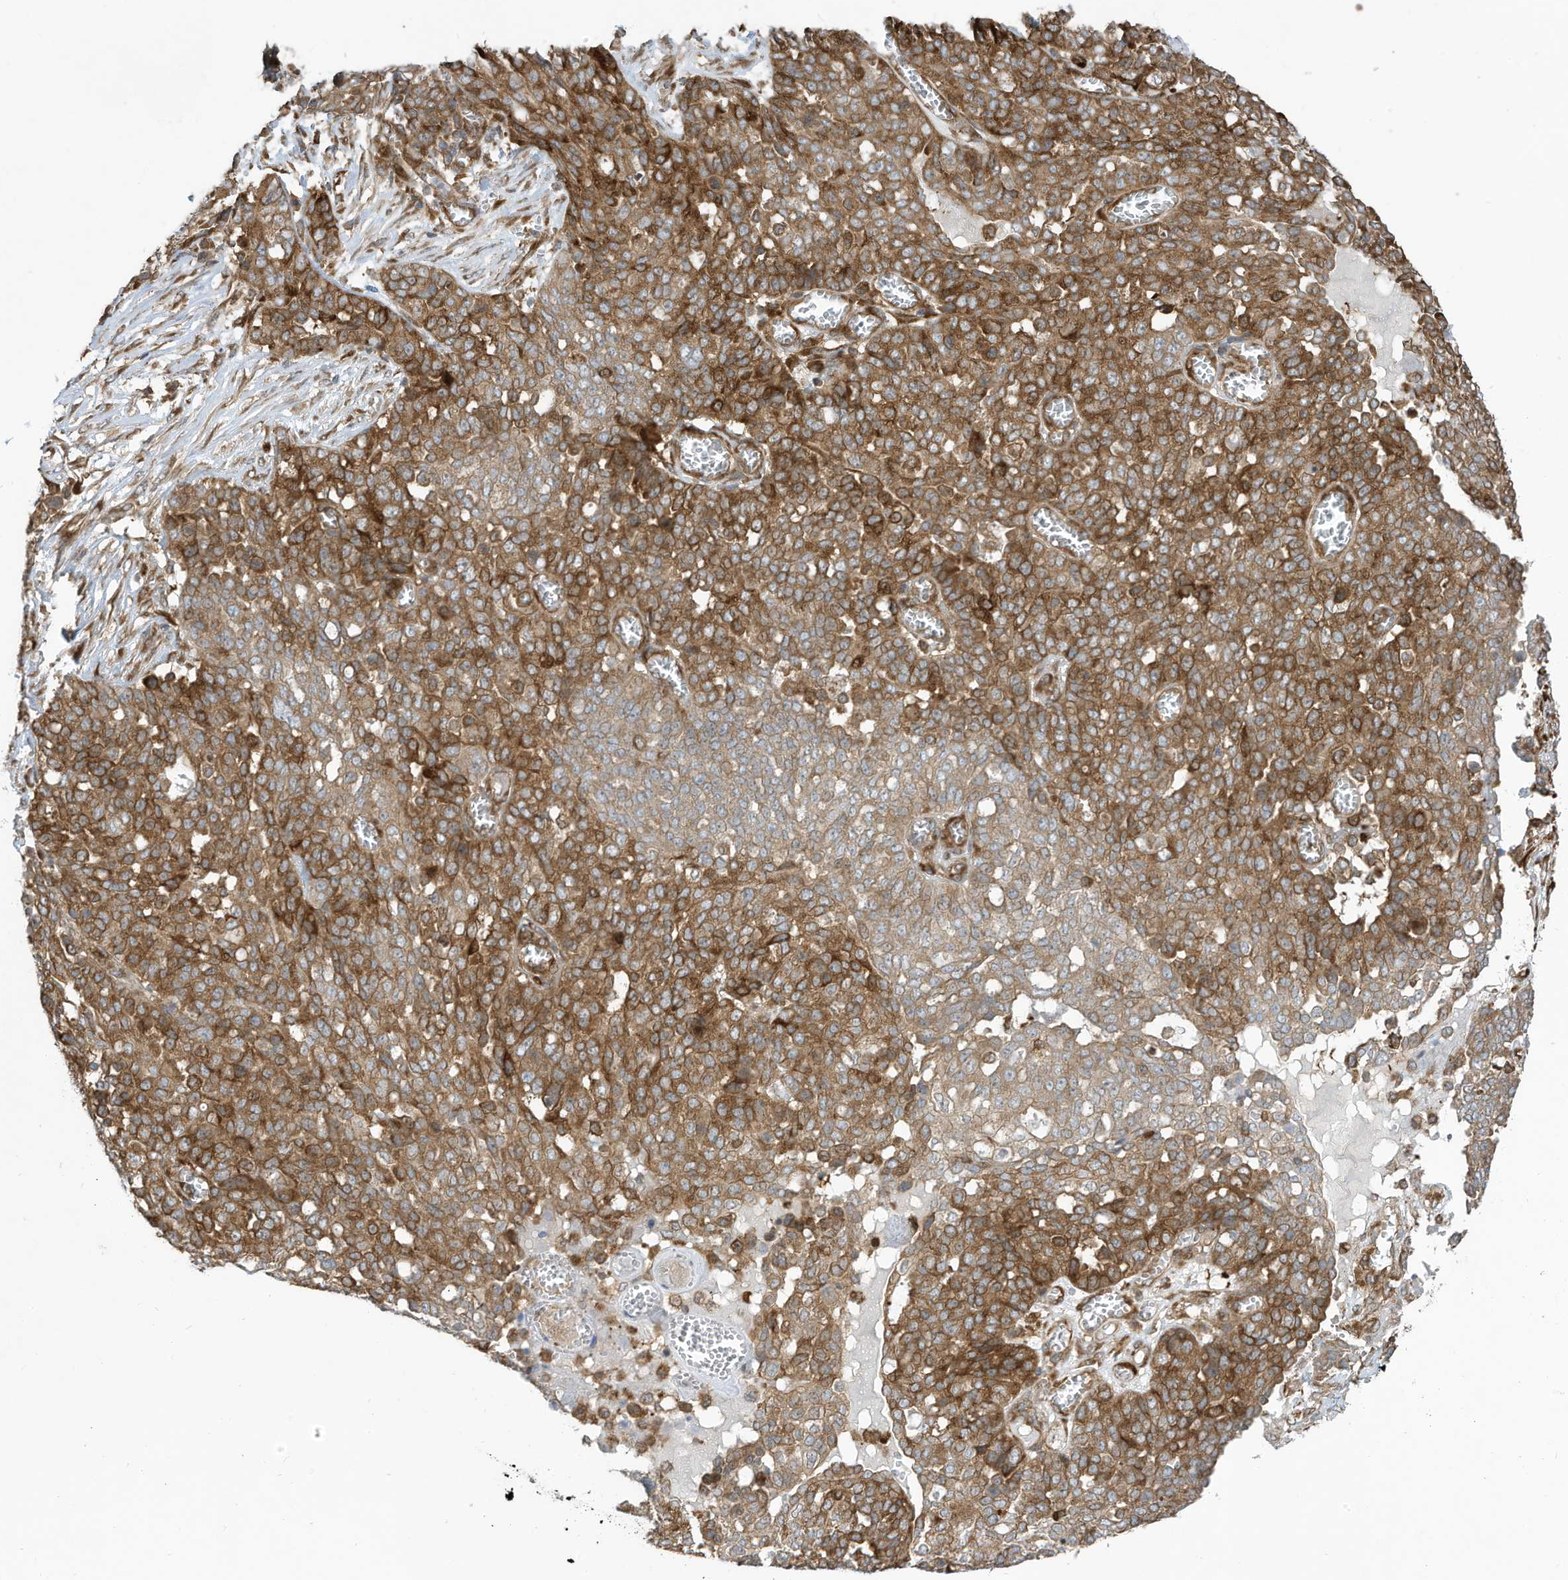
{"staining": {"intensity": "moderate", "quantity": ">75%", "location": "cytoplasmic/membranous"}, "tissue": "ovarian cancer", "cell_type": "Tumor cells", "image_type": "cancer", "snomed": [{"axis": "morphology", "description": "Cystadenocarcinoma, serous, NOS"}, {"axis": "topography", "description": "Soft tissue"}, {"axis": "topography", "description": "Ovary"}], "caption": "Immunohistochemical staining of human serous cystadenocarcinoma (ovarian) demonstrates medium levels of moderate cytoplasmic/membranous protein expression in approximately >75% of tumor cells.", "gene": "USE1", "patient": {"sex": "female", "age": 57}}